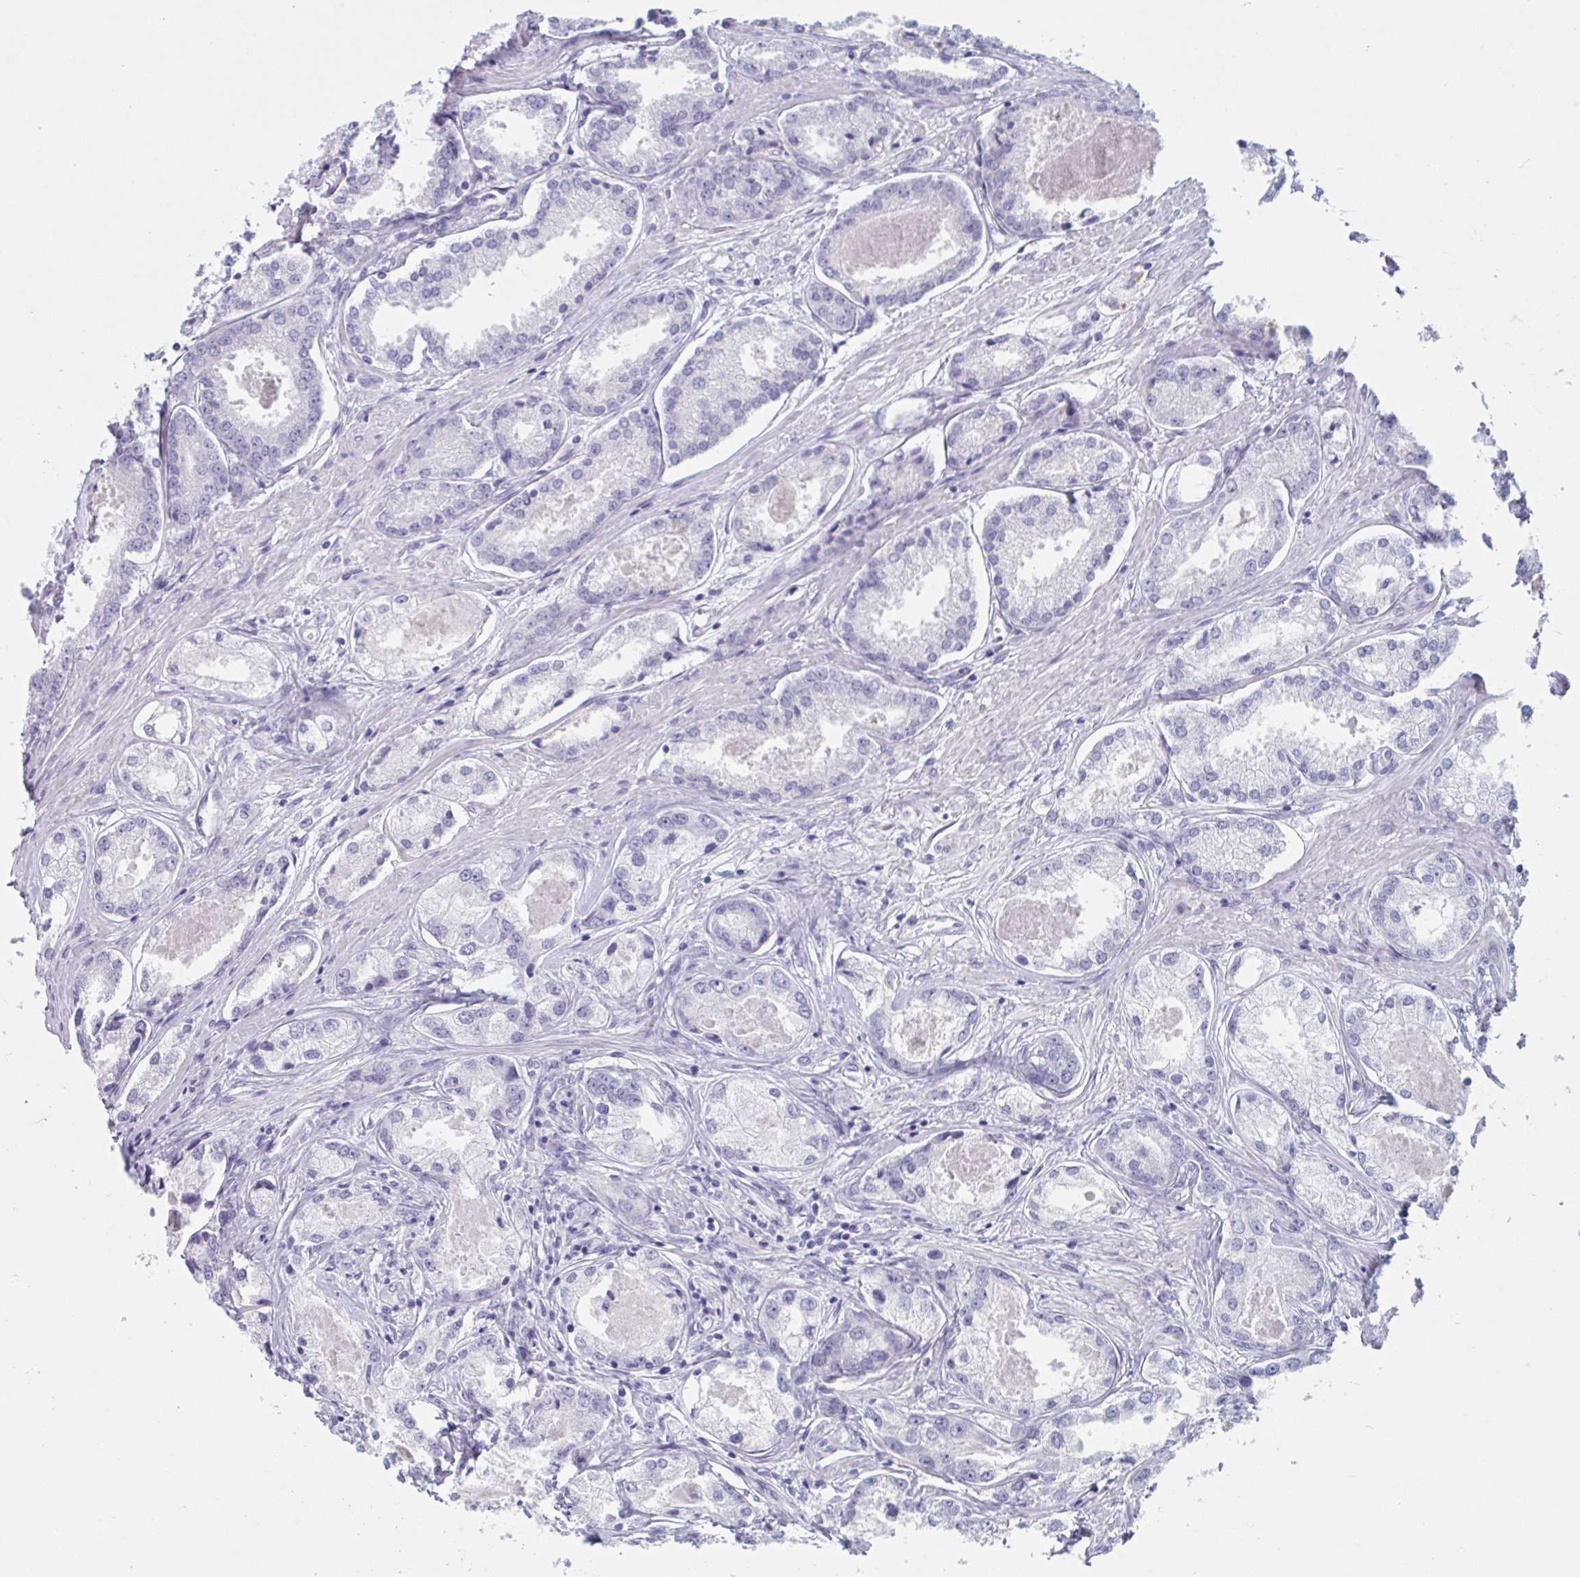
{"staining": {"intensity": "negative", "quantity": "none", "location": "none"}, "tissue": "prostate cancer", "cell_type": "Tumor cells", "image_type": "cancer", "snomed": [{"axis": "morphology", "description": "Adenocarcinoma, Low grade"}, {"axis": "topography", "description": "Prostate"}], "caption": "This histopathology image is of prostate cancer (low-grade adenocarcinoma) stained with immunohistochemistry (IHC) to label a protein in brown with the nuclei are counter-stained blue. There is no staining in tumor cells.", "gene": "HSD11B2", "patient": {"sex": "male", "age": 68}}